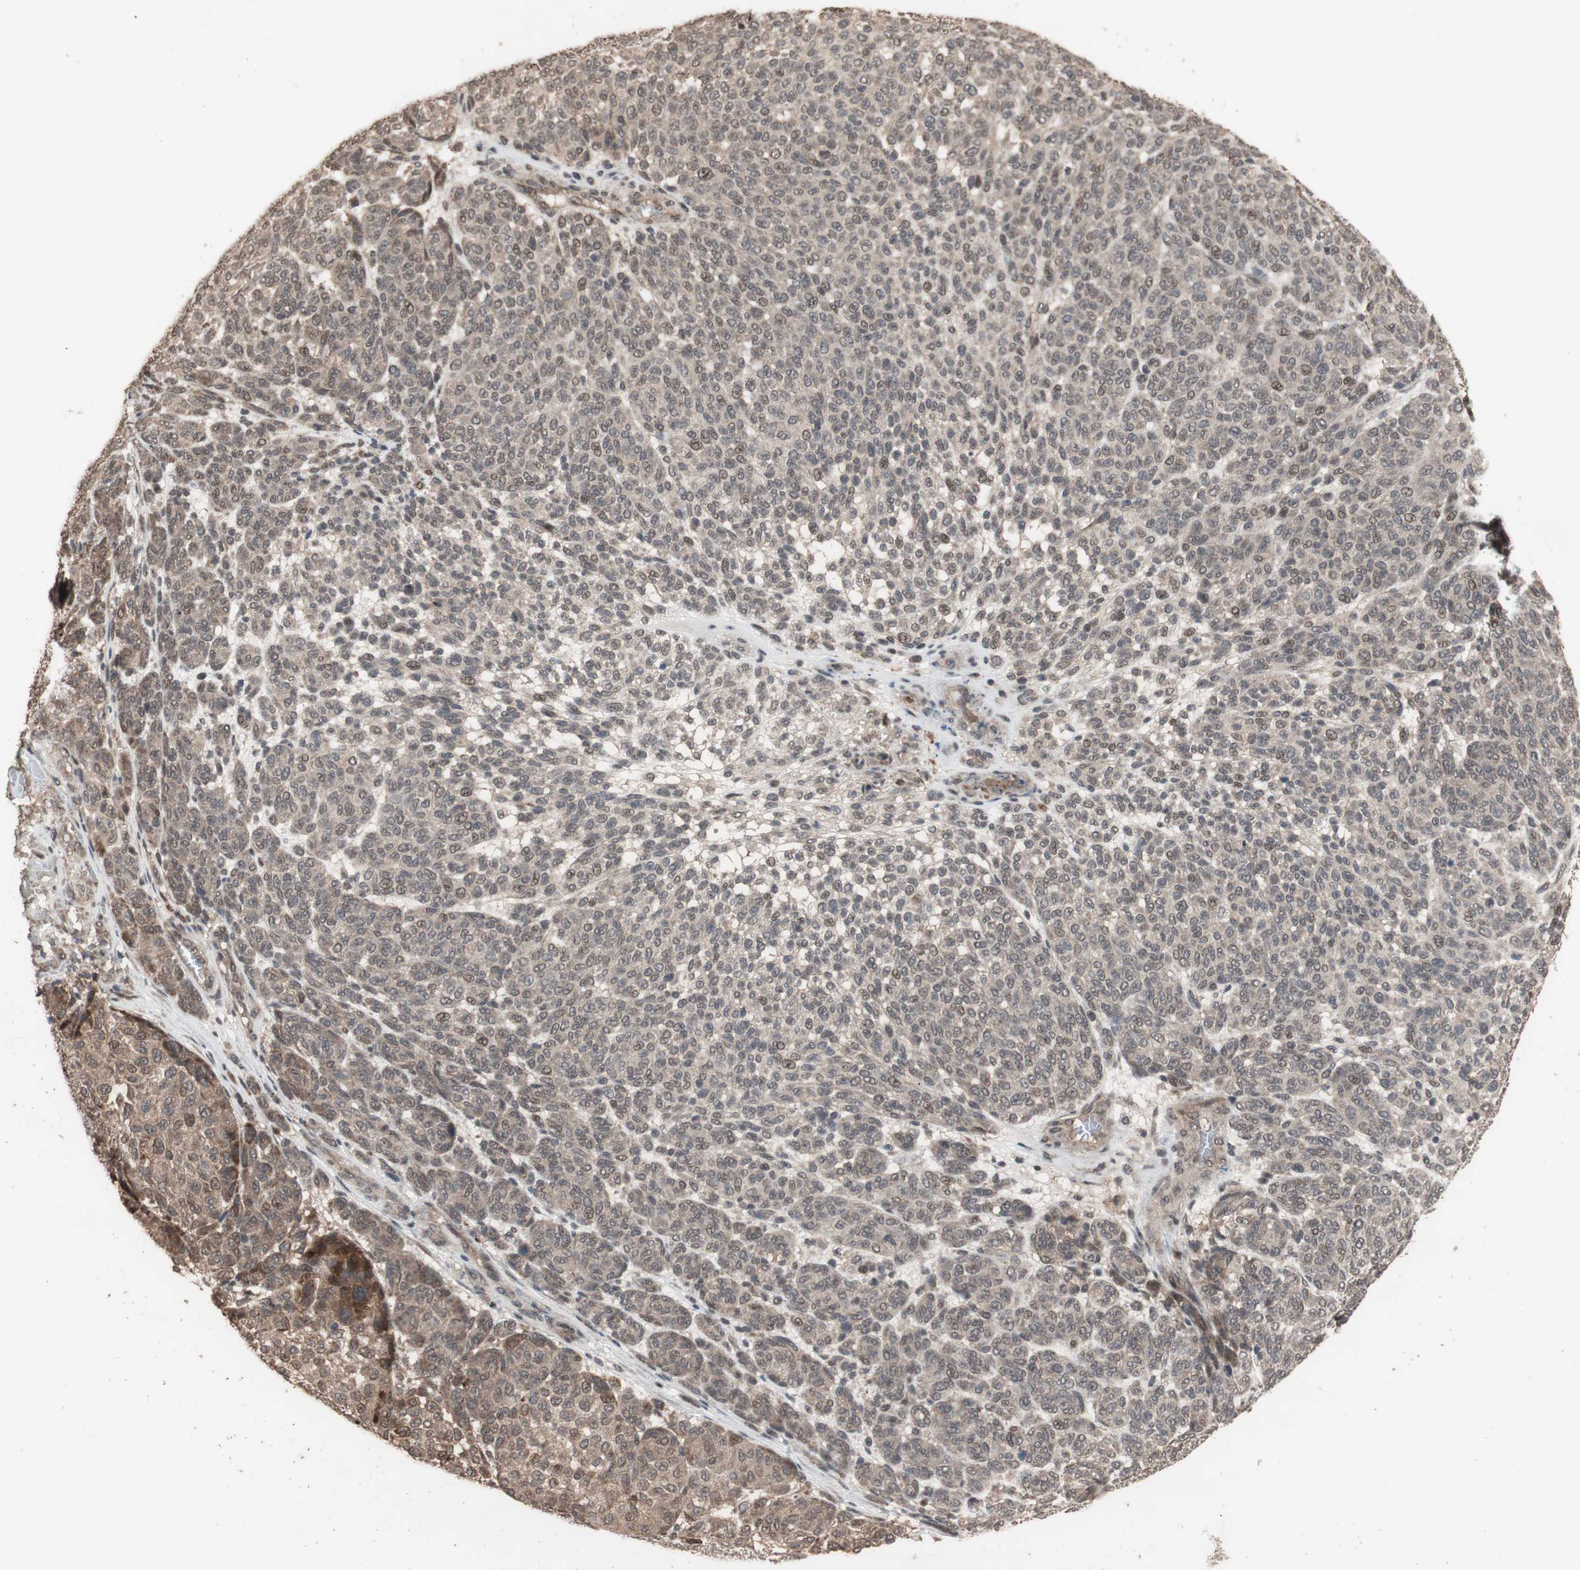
{"staining": {"intensity": "moderate", "quantity": ">75%", "location": "cytoplasmic/membranous"}, "tissue": "melanoma", "cell_type": "Tumor cells", "image_type": "cancer", "snomed": [{"axis": "morphology", "description": "Malignant melanoma, NOS"}, {"axis": "topography", "description": "Skin"}], "caption": "High-power microscopy captured an immunohistochemistry photomicrograph of melanoma, revealing moderate cytoplasmic/membranous staining in about >75% of tumor cells. Nuclei are stained in blue.", "gene": "KANSL1", "patient": {"sex": "male", "age": 59}}